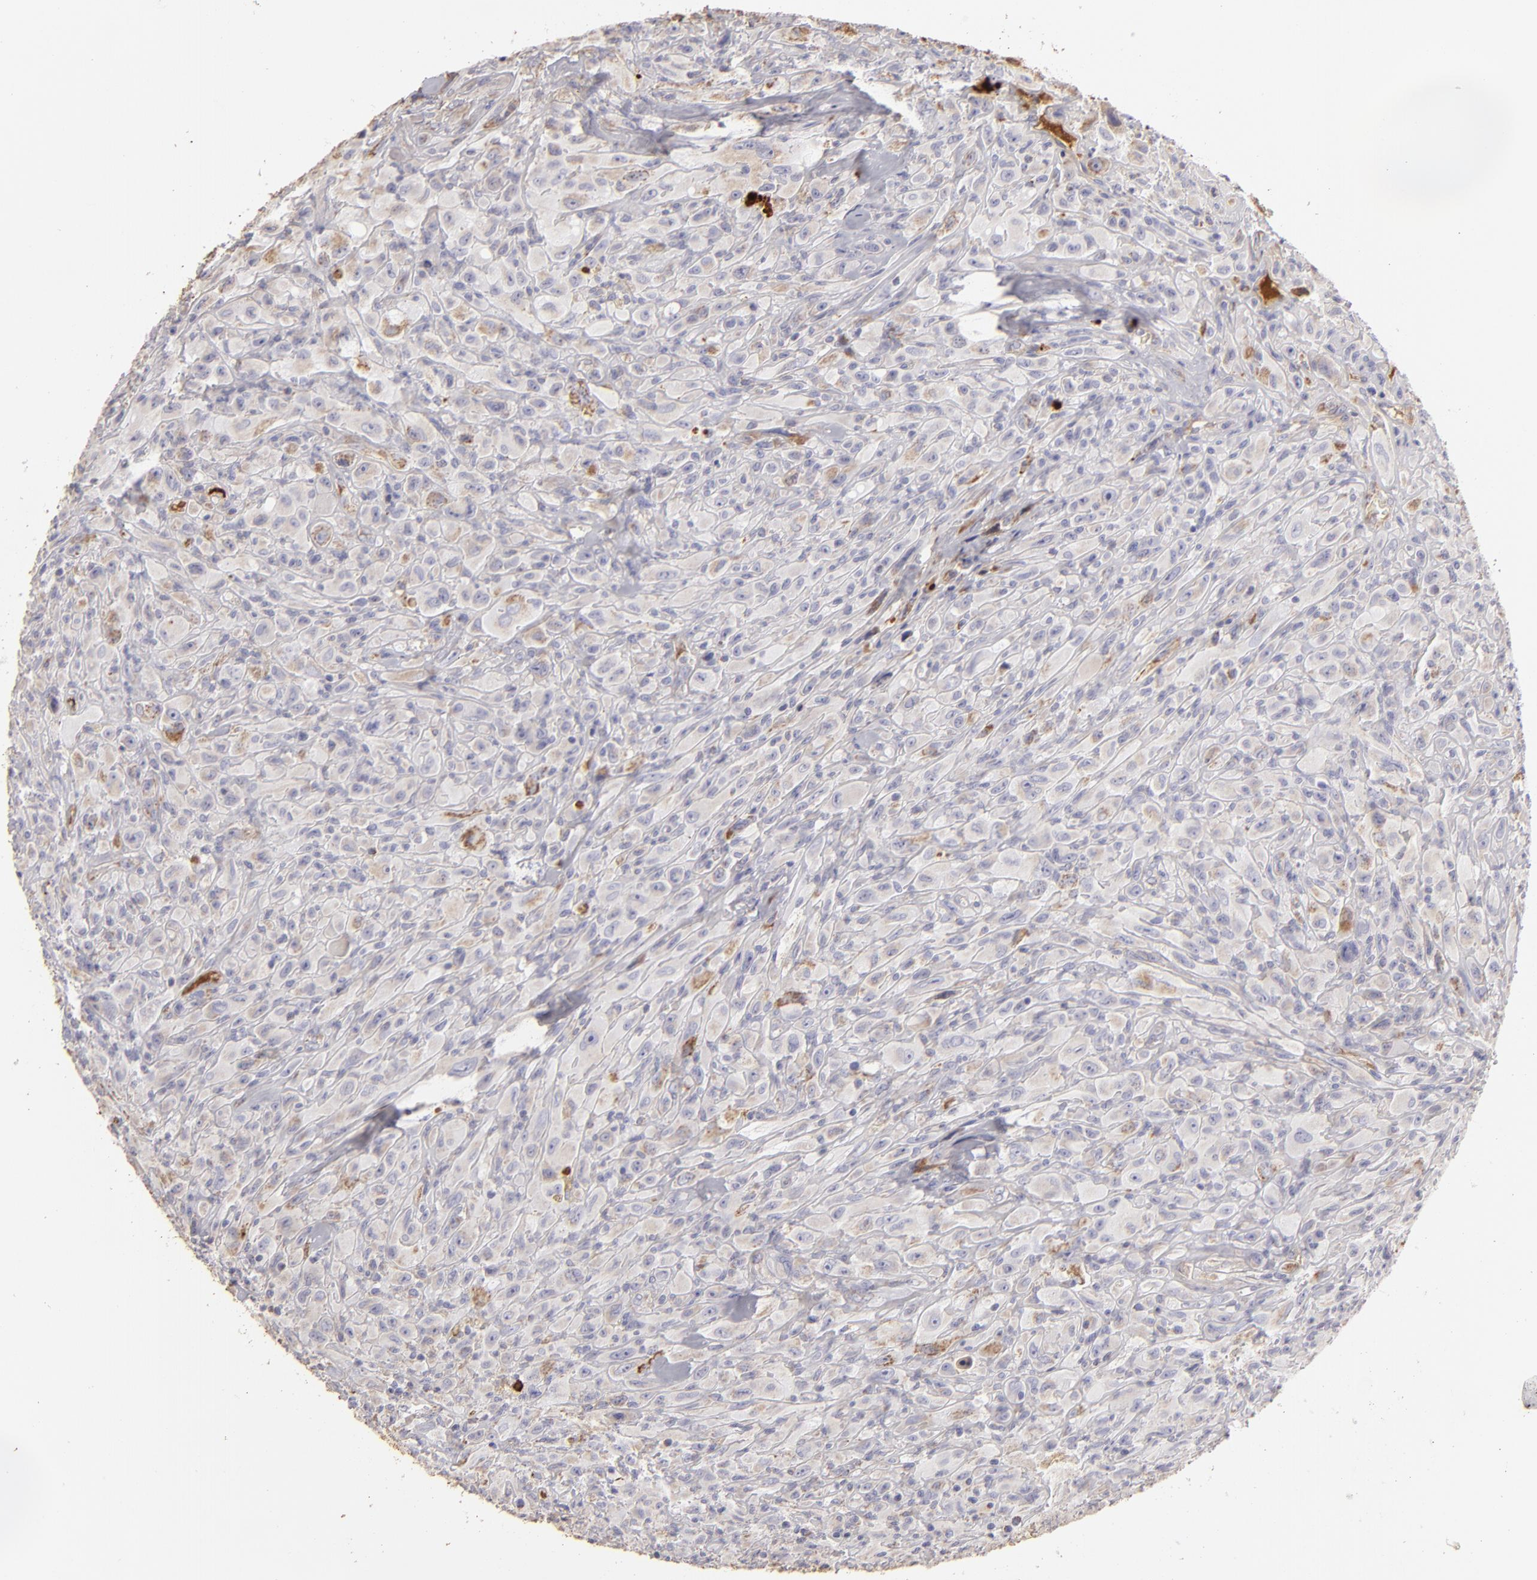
{"staining": {"intensity": "weak", "quantity": ">75%", "location": "cytoplasmic/membranous"}, "tissue": "glioma", "cell_type": "Tumor cells", "image_type": "cancer", "snomed": [{"axis": "morphology", "description": "Glioma, malignant, High grade"}, {"axis": "topography", "description": "Brain"}], "caption": "Malignant high-grade glioma was stained to show a protein in brown. There is low levels of weak cytoplasmic/membranous positivity in approximately >75% of tumor cells.", "gene": "CFB", "patient": {"sex": "male", "age": 48}}